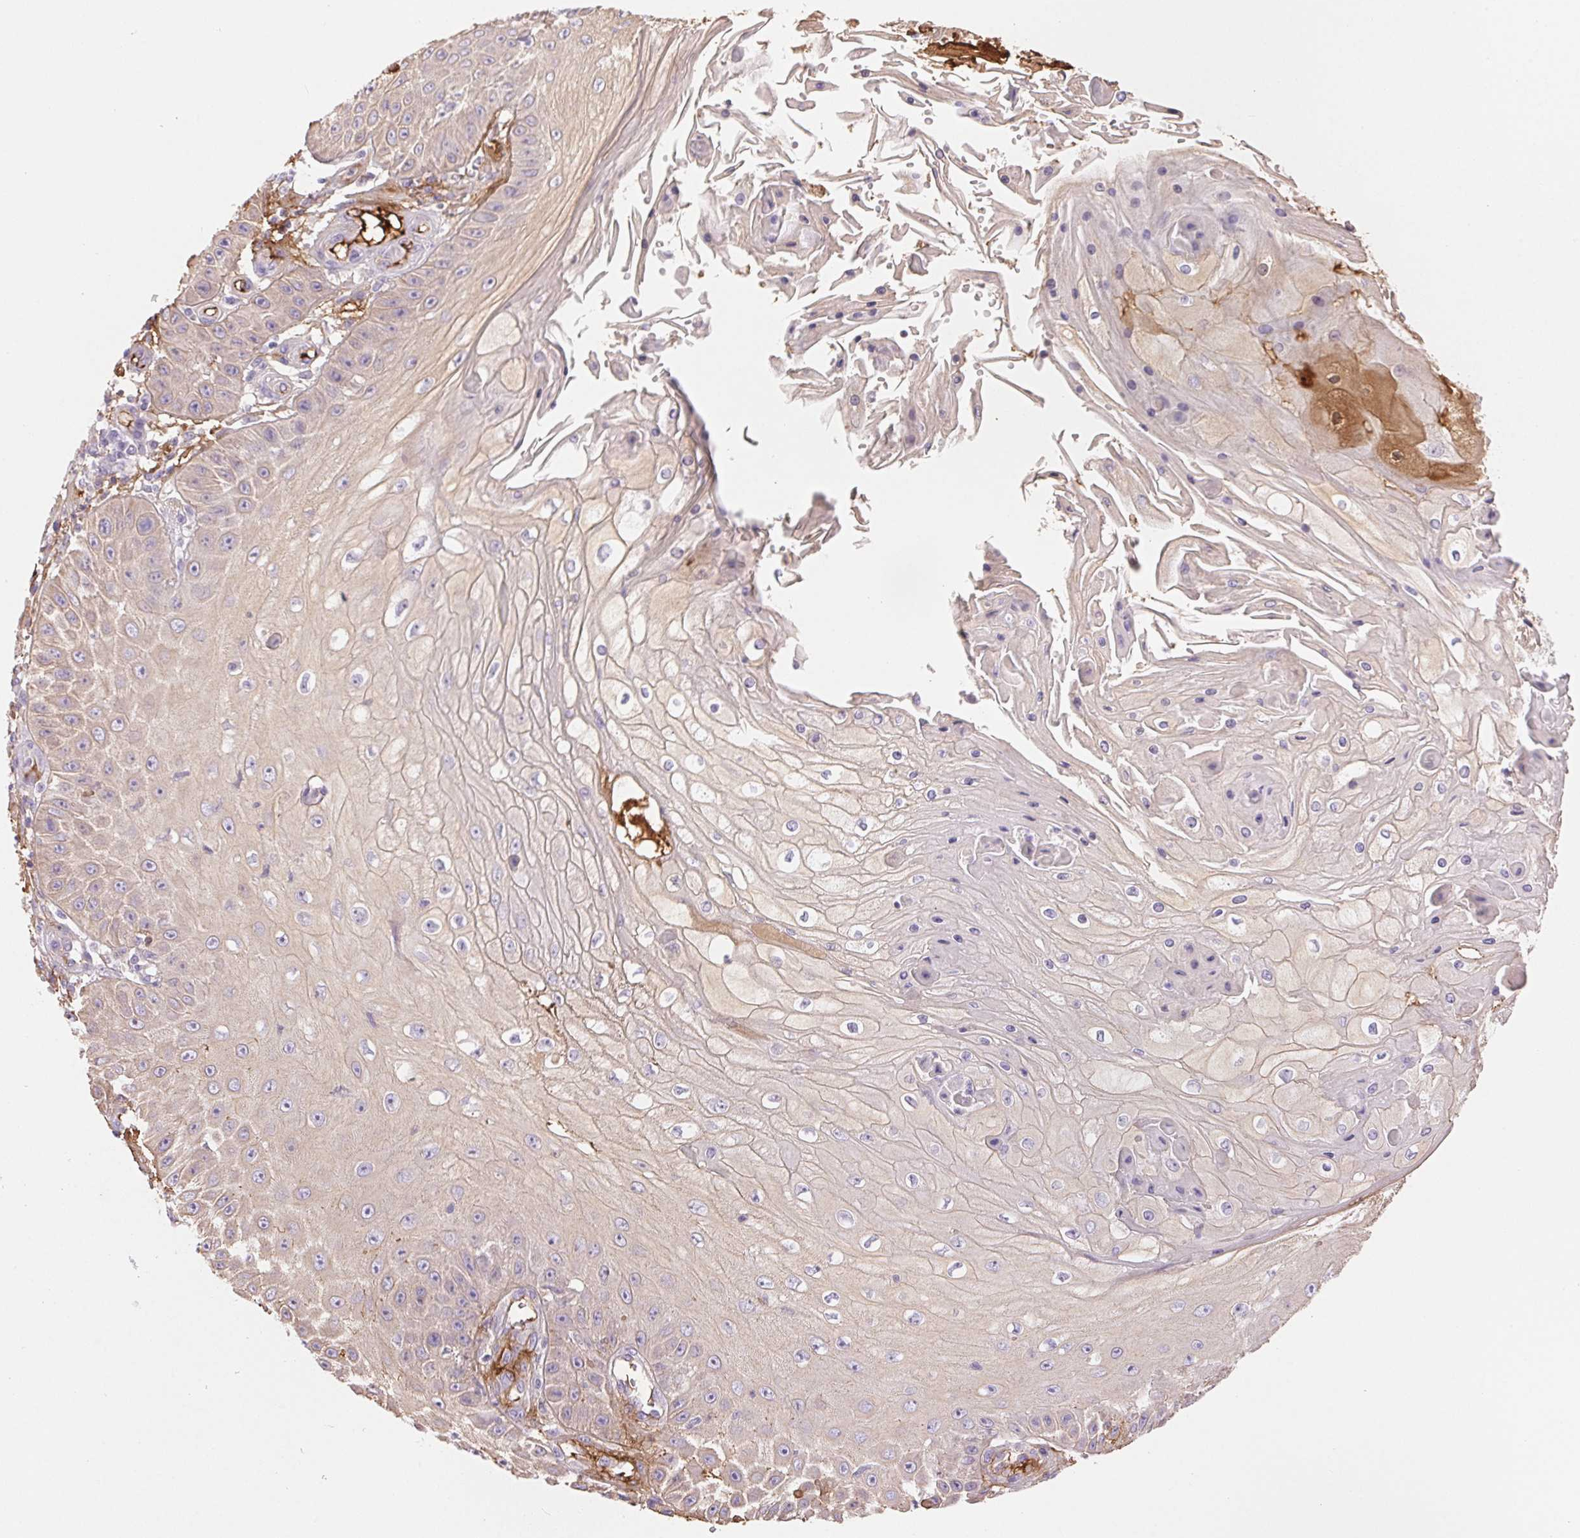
{"staining": {"intensity": "negative", "quantity": "none", "location": "none"}, "tissue": "skin cancer", "cell_type": "Tumor cells", "image_type": "cancer", "snomed": [{"axis": "morphology", "description": "Squamous cell carcinoma, NOS"}, {"axis": "topography", "description": "Skin"}], "caption": "DAB immunohistochemical staining of skin squamous cell carcinoma reveals no significant expression in tumor cells. The staining is performed using DAB (3,3'-diaminobenzidine) brown chromogen with nuclei counter-stained in using hematoxylin.", "gene": "FGA", "patient": {"sex": "male", "age": 70}}